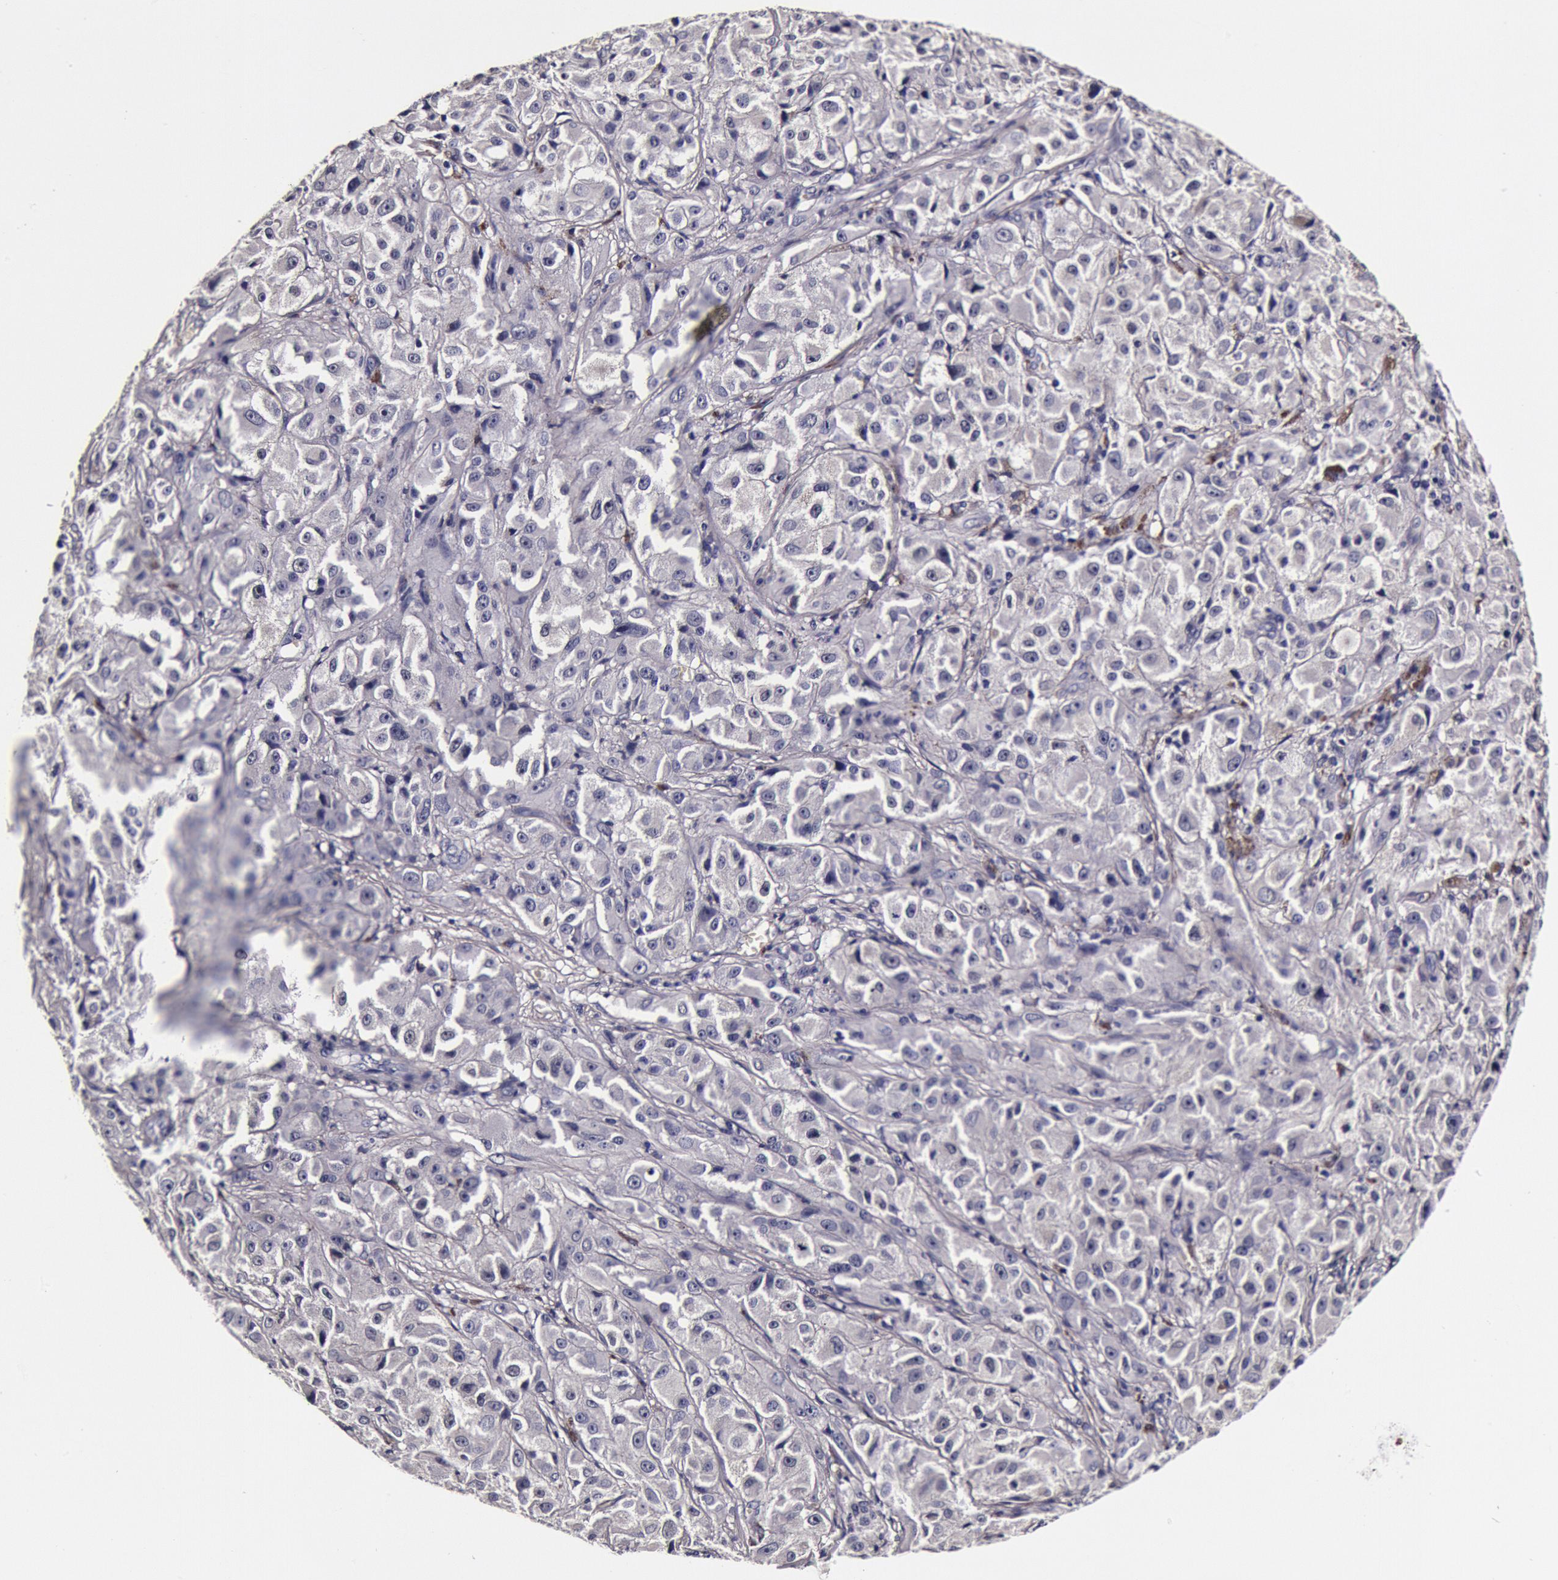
{"staining": {"intensity": "negative", "quantity": "none", "location": "none"}, "tissue": "melanoma", "cell_type": "Tumor cells", "image_type": "cancer", "snomed": [{"axis": "morphology", "description": "Malignant melanoma, NOS"}, {"axis": "topography", "description": "Skin"}], "caption": "This is an IHC photomicrograph of malignant melanoma. There is no staining in tumor cells.", "gene": "CCDC22", "patient": {"sex": "male", "age": 56}}